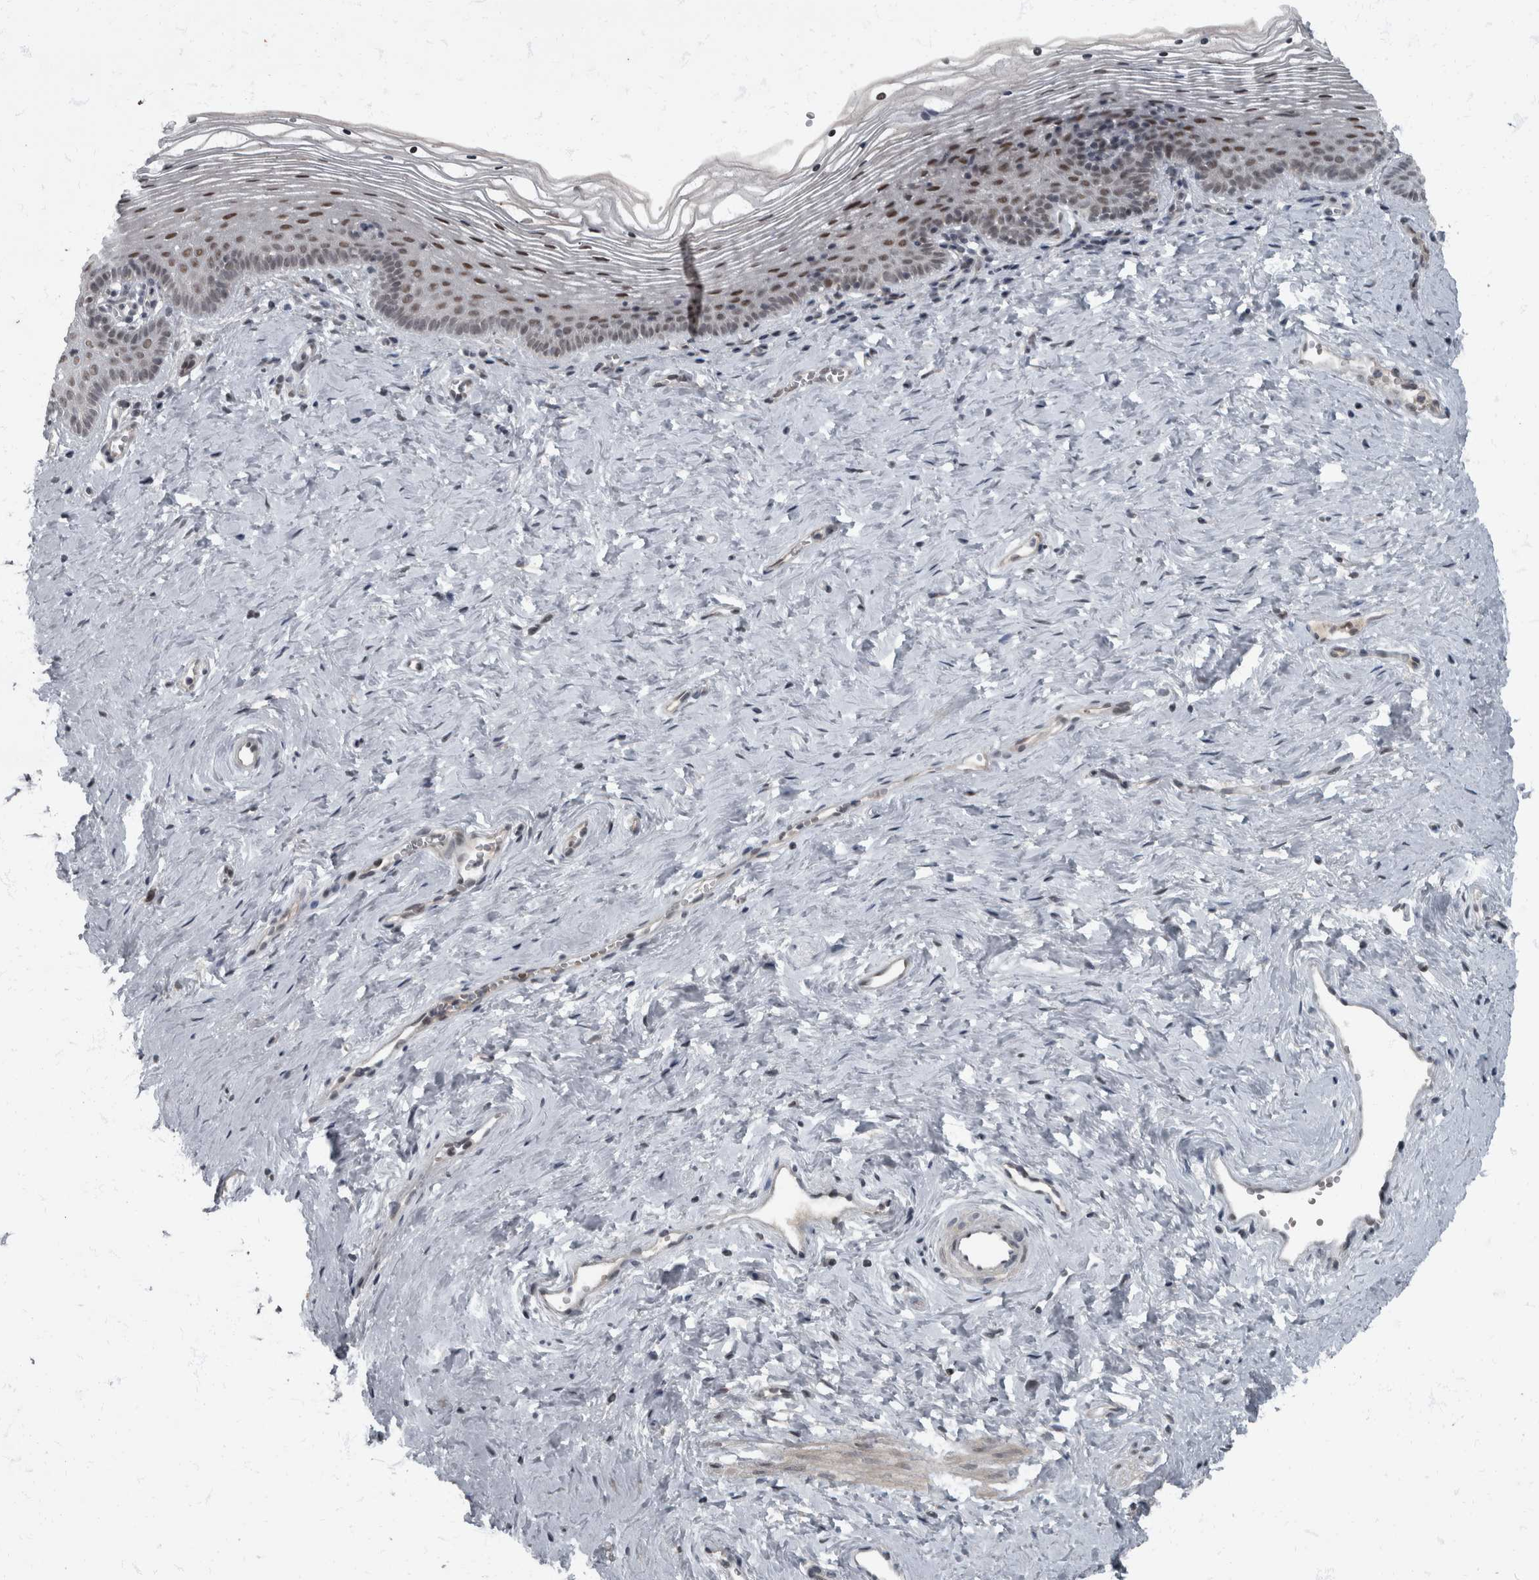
{"staining": {"intensity": "moderate", "quantity": ">75%", "location": "nuclear"}, "tissue": "vagina", "cell_type": "Squamous epithelial cells", "image_type": "normal", "snomed": [{"axis": "morphology", "description": "Normal tissue, NOS"}, {"axis": "topography", "description": "Vagina"}], "caption": "The photomicrograph exhibits a brown stain indicating the presence of a protein in the nuclear of squamous epithelial cells in vagina. The staining is performed using DAB brown chromogen to label protein expression. The nuclei are counter-stained blue using hematoxylin.", "gene": "WDR33", "patient": {"sex": "female", "age": 32}}